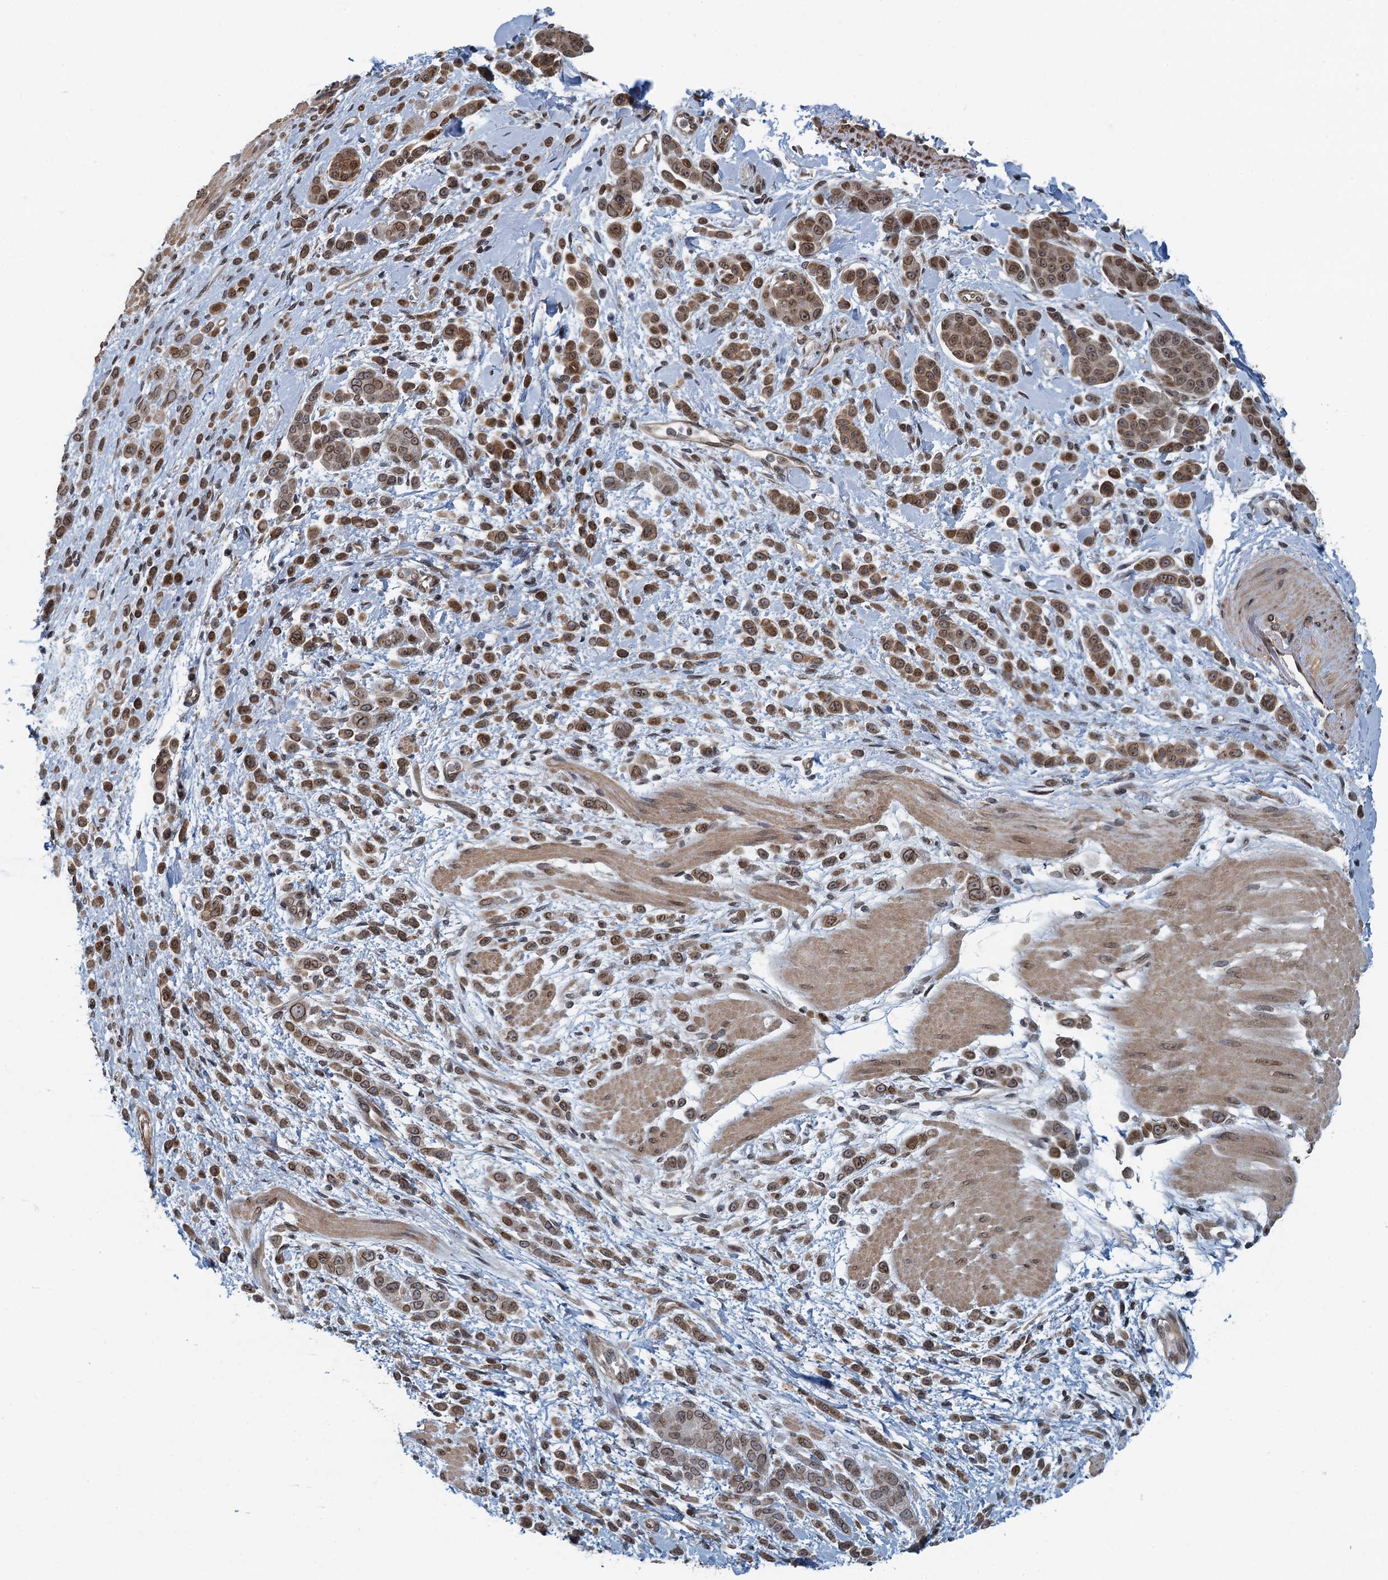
{"staining": {"intensity": "moderate", "quantity": ">75%", "location": "cytoplasmic/membranous,nuclear"}, "tissue": "pancreatic cancer", "cell_type": "Tumor cells", "image_type": "cancer", "snomed": [{"axis": "morphology", "description": "Normal tissue, NOS"}, {"axis": "morphology", "description": "Adenocarcinoma, NOS"}, {"axis": "topography", "description": "Pancreas"}], "caption": "High-magnification brightfield microscopy of pancreatic cancer (adenocarcinoma) stained with DAB (3,3'-diaminobenzidine) (brown) and counterstained with hematoxylin (blue). tumor cells exhibit moderate cytoplasmic/membranous and nuclear positivity is identified in approximately>75% of cells.", "gene": "CCDC34", "patient": {"sex": "female", "age": 64}}